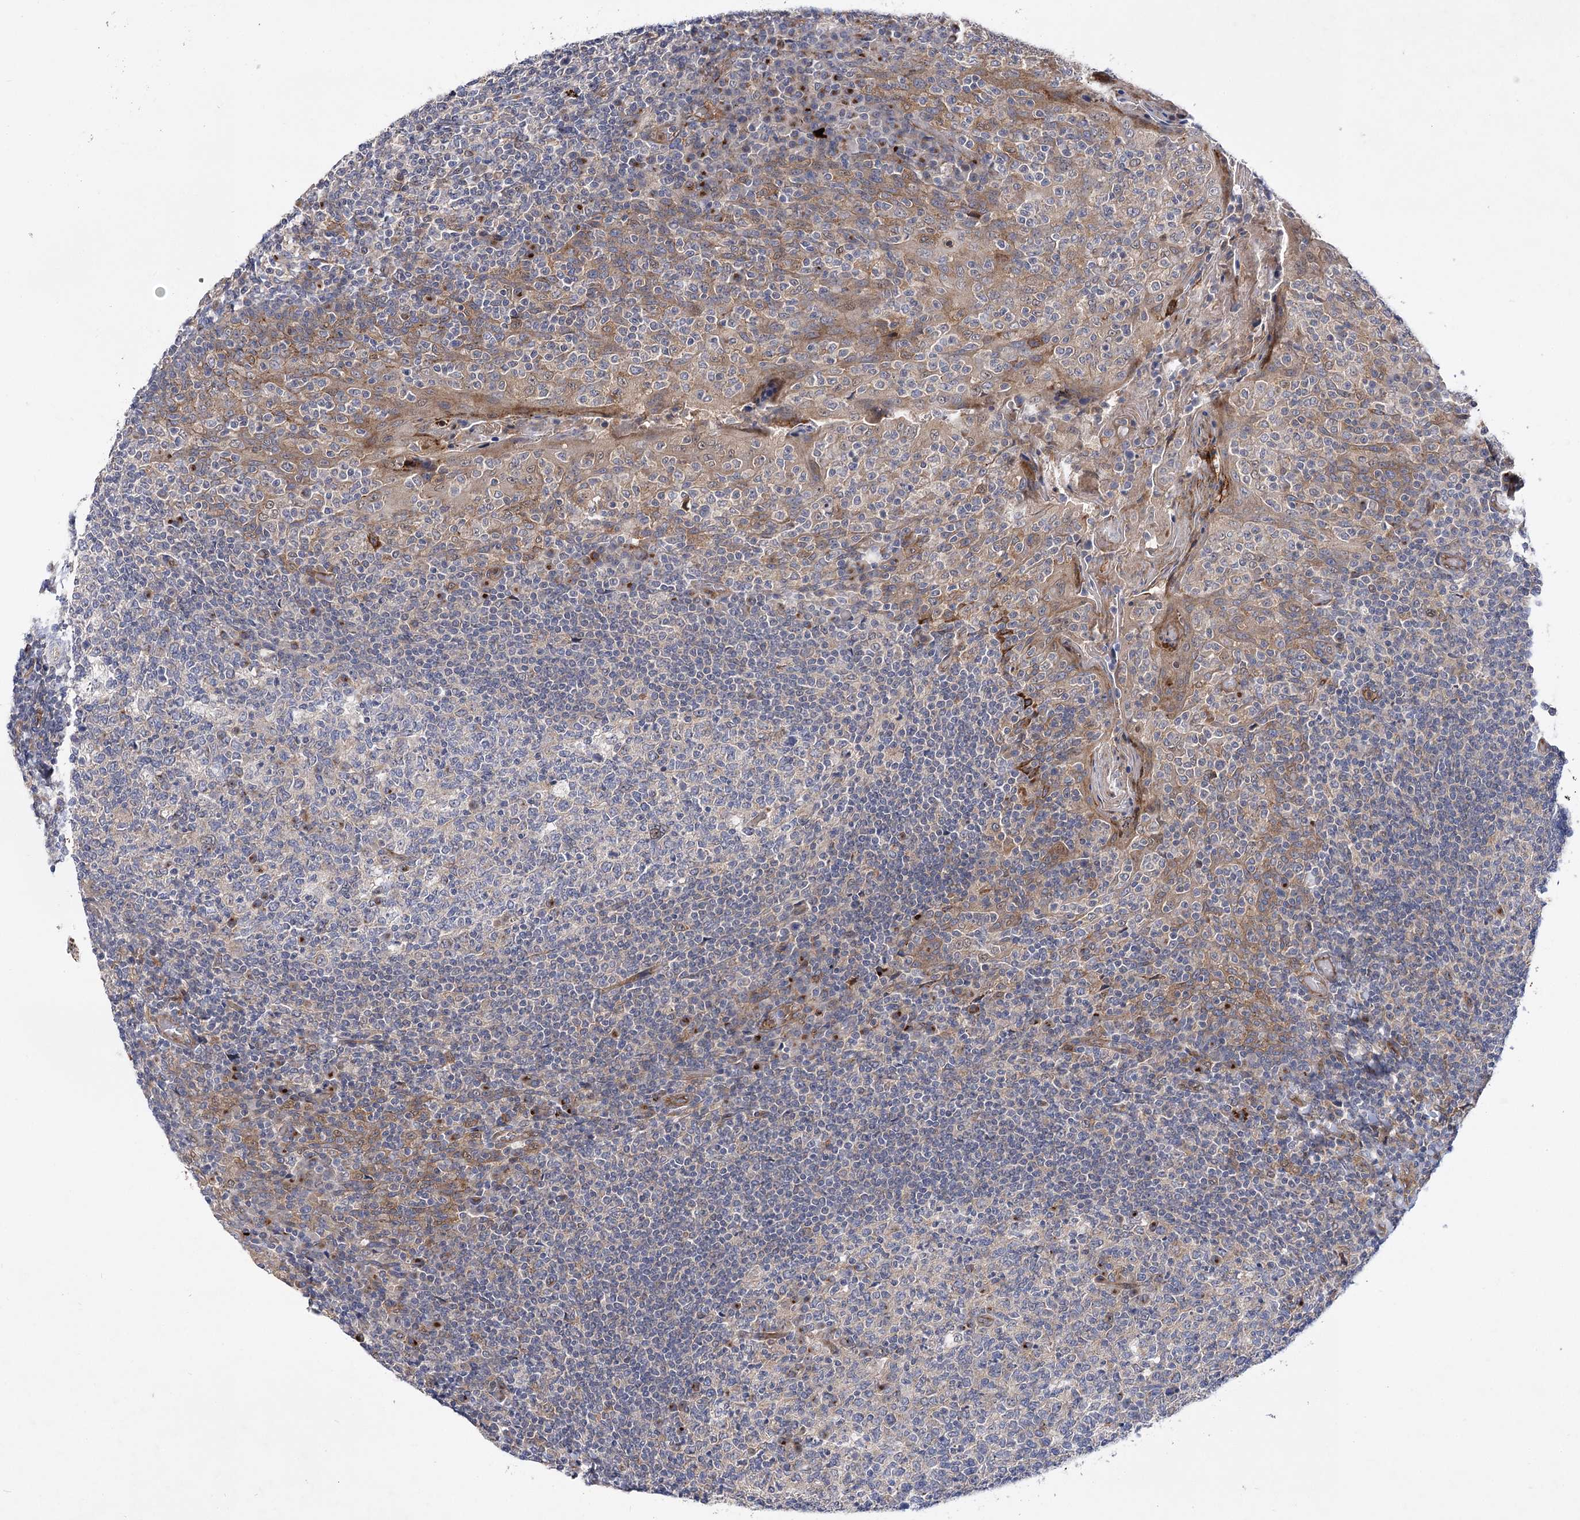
{"staining": {"intensity": "weak", "quantity": "<25%", "location": "cytoplasmic/membranous"}, "tissue": "tonsil", "cell_type": "Germinal center cells", "image_type": "normal", "snomed": [{"axis": "morphology", "description": "Normal tissue, NOS"}, {"axis": "topography", "description": "Tonsil"}], "caption": "Photomicrograph shows no protein staining in germinal center cells of normal tonsil. (Brightfield microscopy of DAB immunohistochemistry (IHC) at high magnification).", "gene": "ARHGAP31", "patient": {"sex": "female", "age": 19}}